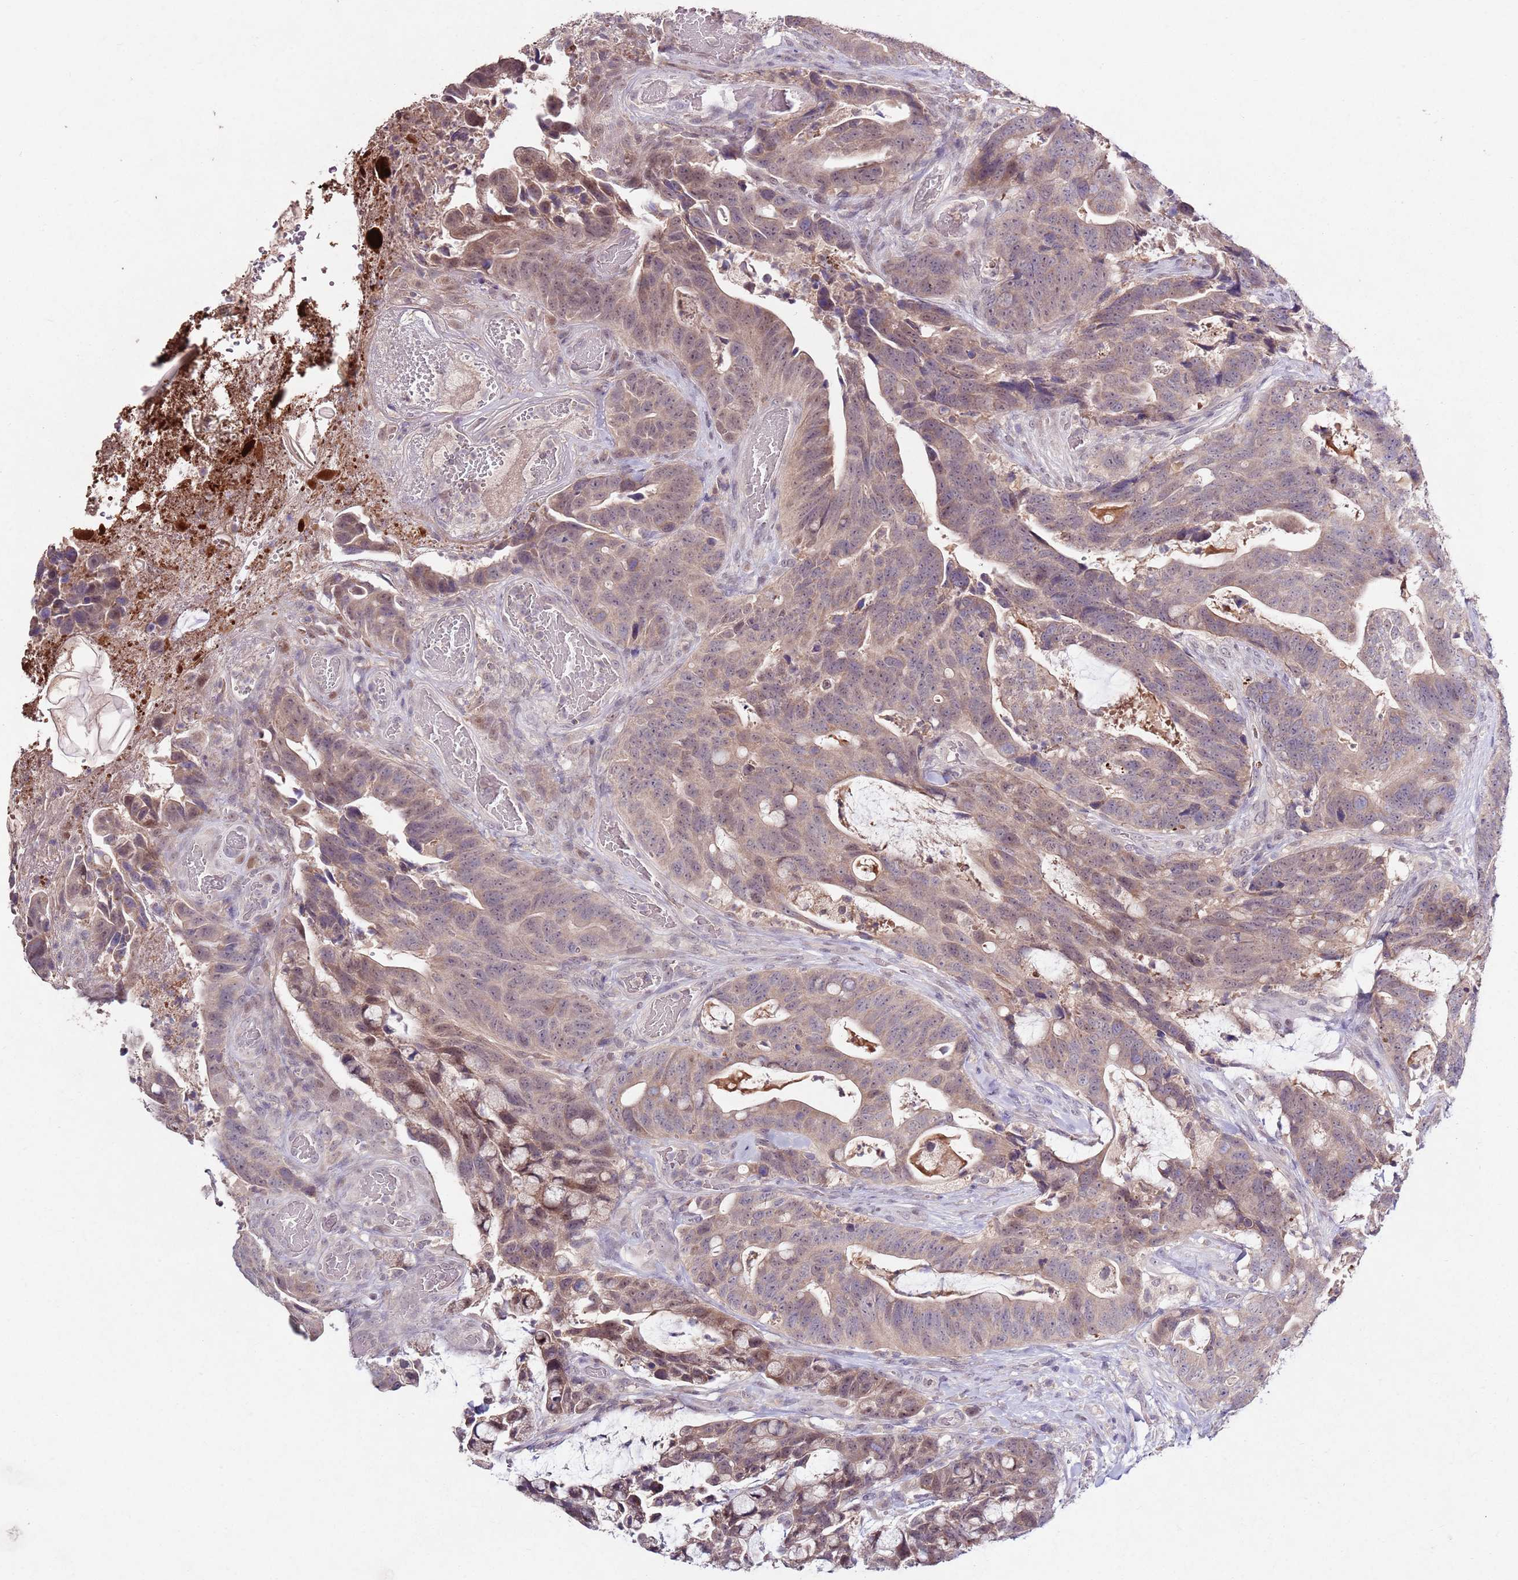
{"staining": {"intensity": "weak", "quantity": "25%-75%", "location": "cytoplasmic/membranous,nuclear"}, "tissue": "colorectal cancer", "cell_type": "Tumor cells", "image_type": "cancer", "snomed": [{"axis": "morphology", "description": "Adenocarcinoma, NOS"}, {"axis": "topography", "description": "Colon"}], "caption": "Protein expression analysis of human colorectal adenocarcinoma reveals weak cytoplasmic/membranous and nuclear expression in about 25%-75% of tumor cells. (DAB = brown stain, brightfield microscopy at high magnification).", "gene": "NRDE2", "patient": {"sex": "female", "age": 82}}